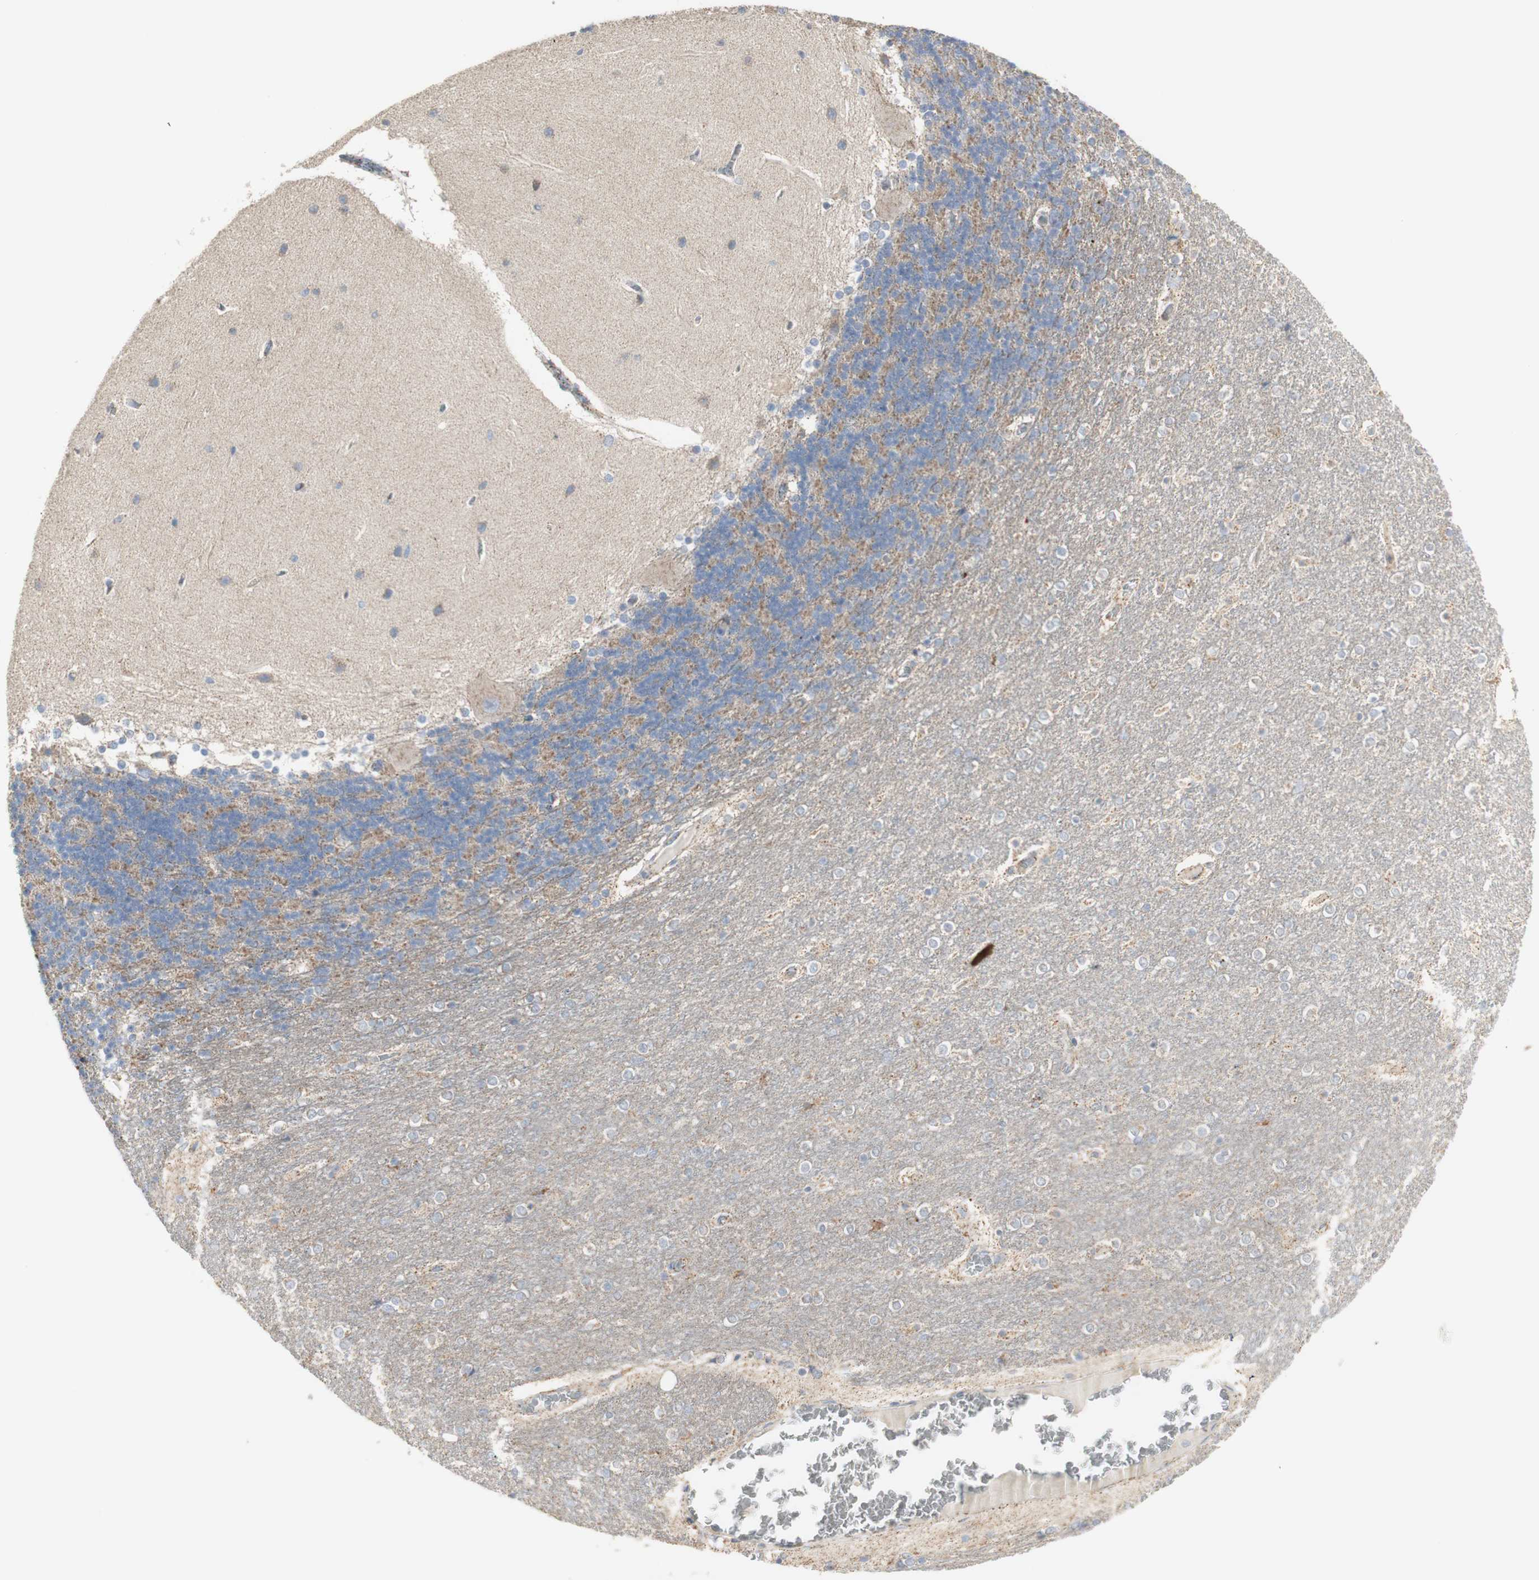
{"staining": {"intensity": "weak", "quantity": "25%-75%", "location": "cytoplasmic/membranous"}, "tissue": "cerebellum", "cell_type": "Cells in granular layer", "image_type": "normal", "snomed": [{"axis": "morphology", "description": "Normal tissue, NOS"}, {"axis": "topography", "description": "Cerebellum"}], "caption": "Immunohistochemistry histopathology image of unremarkable human cerebellum stained for a protein (brown), which displays low levels of weak cytoplasmic/membranous staining in approximately 25%-75% of cells in granular layer.", "gene": "C3orf52", "patient": {"sex": "female", "age": 54}}